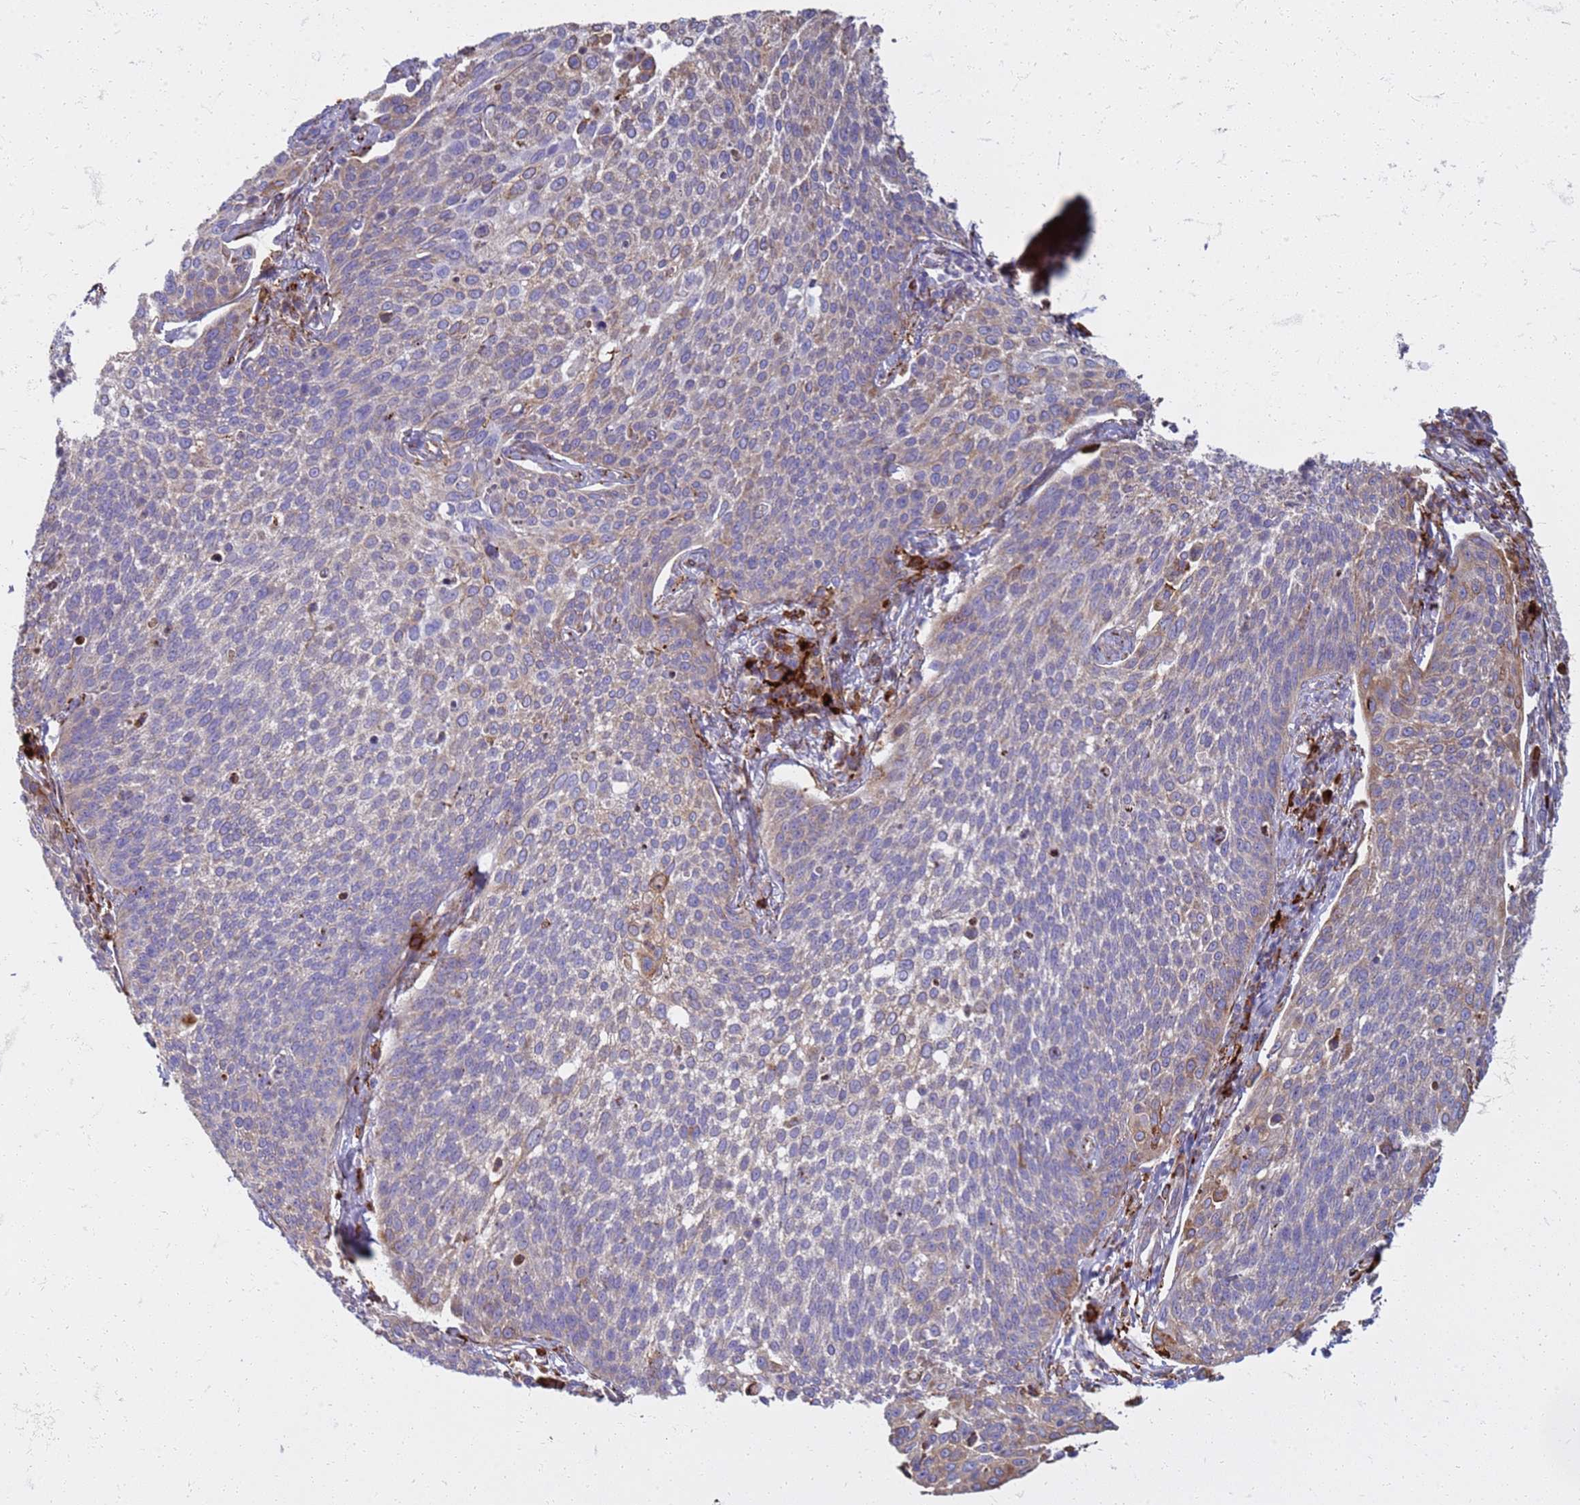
{"staining": {"intensity": "weak", "quantity": "<25%", "location": "cytoplasmic/membranous"}, "tissue": "cervical cancer", "cell_type": "Tumor cells", "image_type": "cancer", "snomed": [{"axis": "morphology", "description": "Squamous cell carcinoma, NOS"}, {"axis": "topography", "description": "Cervix"}], "caption": "The immunohistochemistry (IHC) photomicrograph has no significant staining in tumor cells of cervical squamous cell carcinoma tissue.", "gene": "PDK3", "patient": {"sex": "female", "age": 34}}